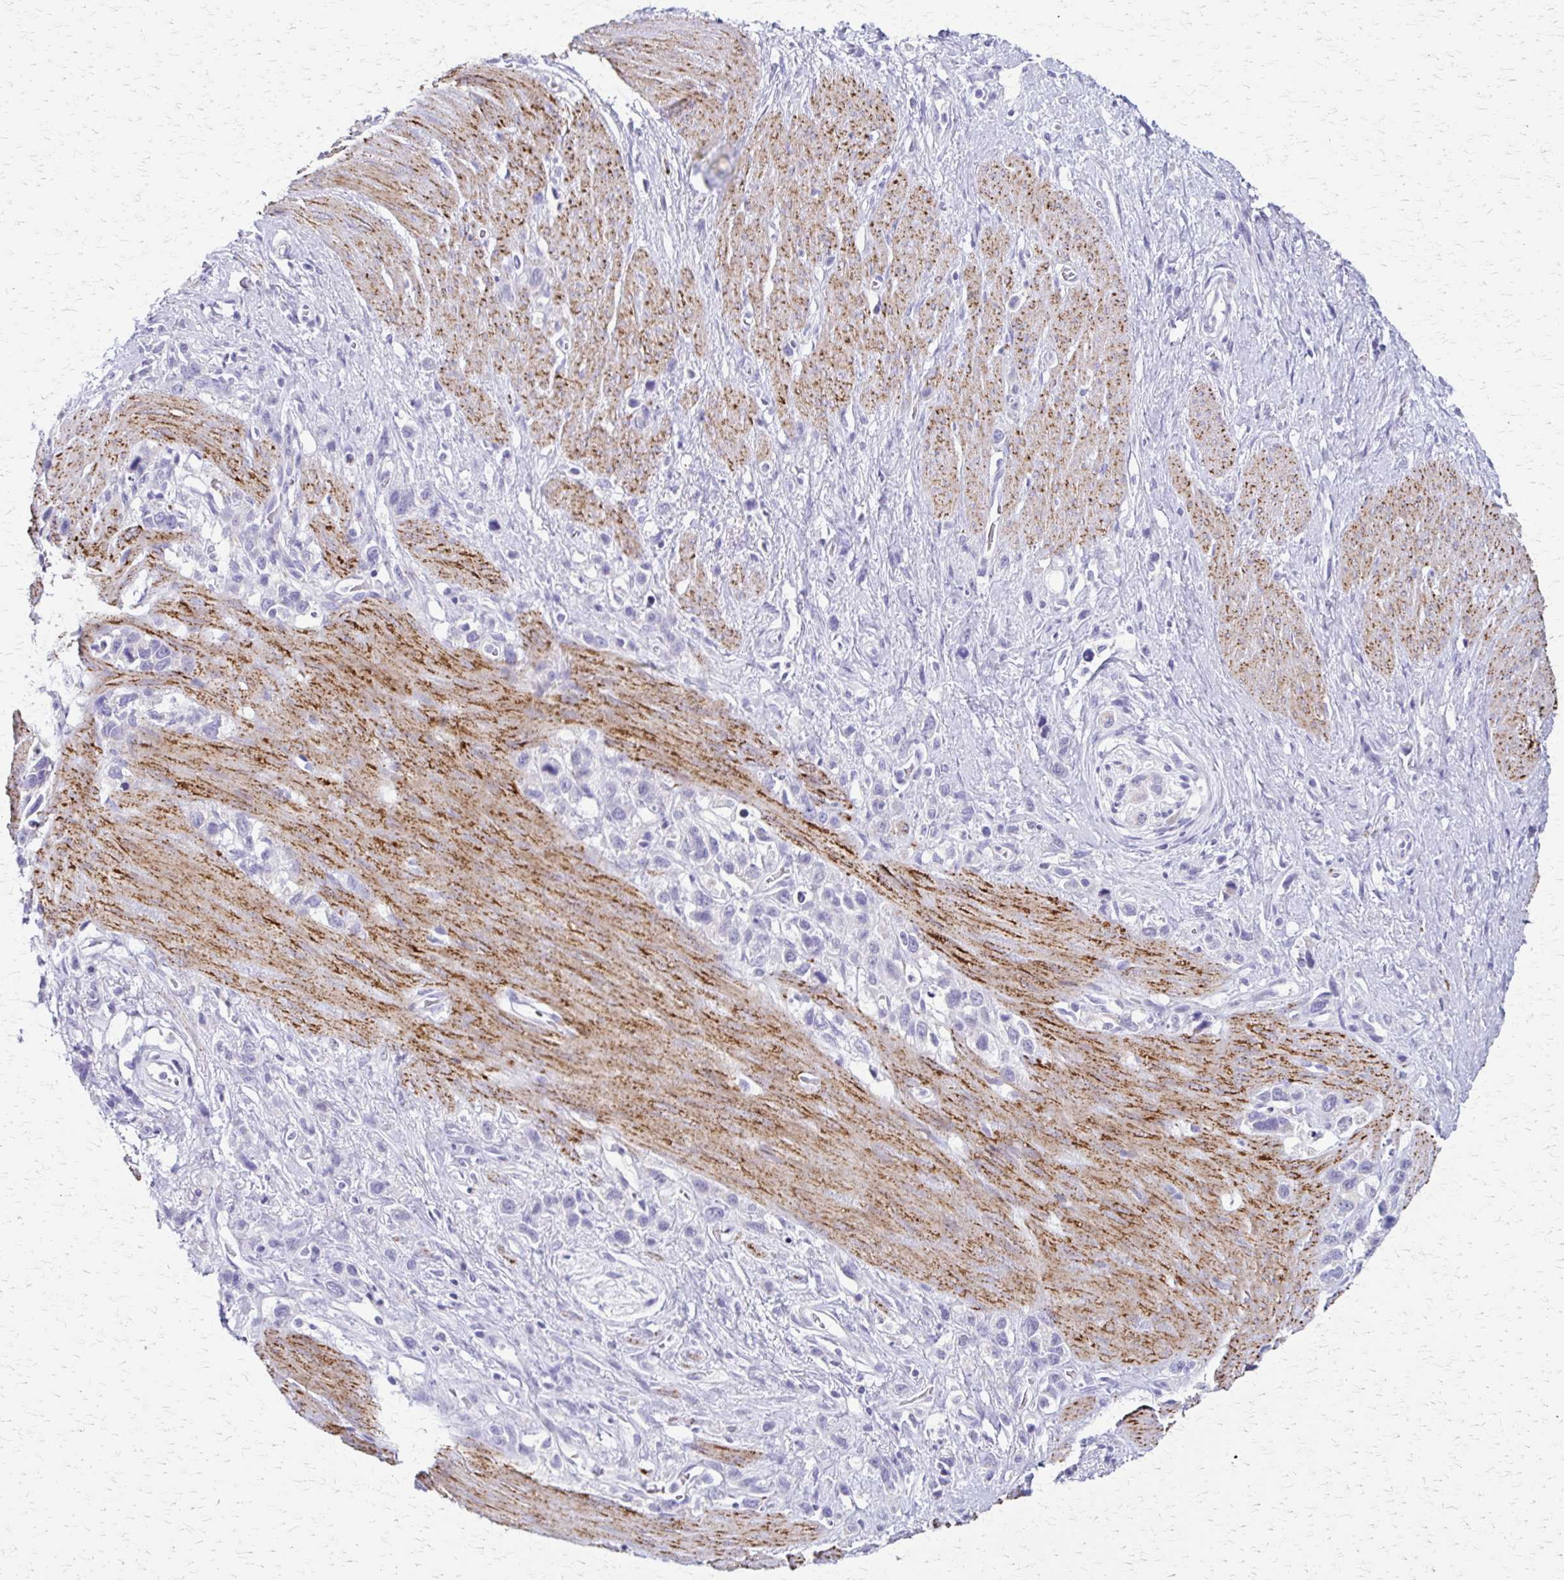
{"staining": {"intensity": "negative", "quantity": "none", "location": "none"}, "tissue": "stomach cancer", "cell_type": "Tumor cells", "image_type": "cancer", "snomed": [{"axis": "morphology", "description": "Adenocarcinoma, NOS"}, {"axis": "topography", "description": "Stomach"}], "caption": "Adenocarcinoma (stomach) was stained to show a protein in brown. There is no significant positivity in tumor cells.", "gene": "ZSCAN5B", "patient": {"sex": "female", "age": 65}}